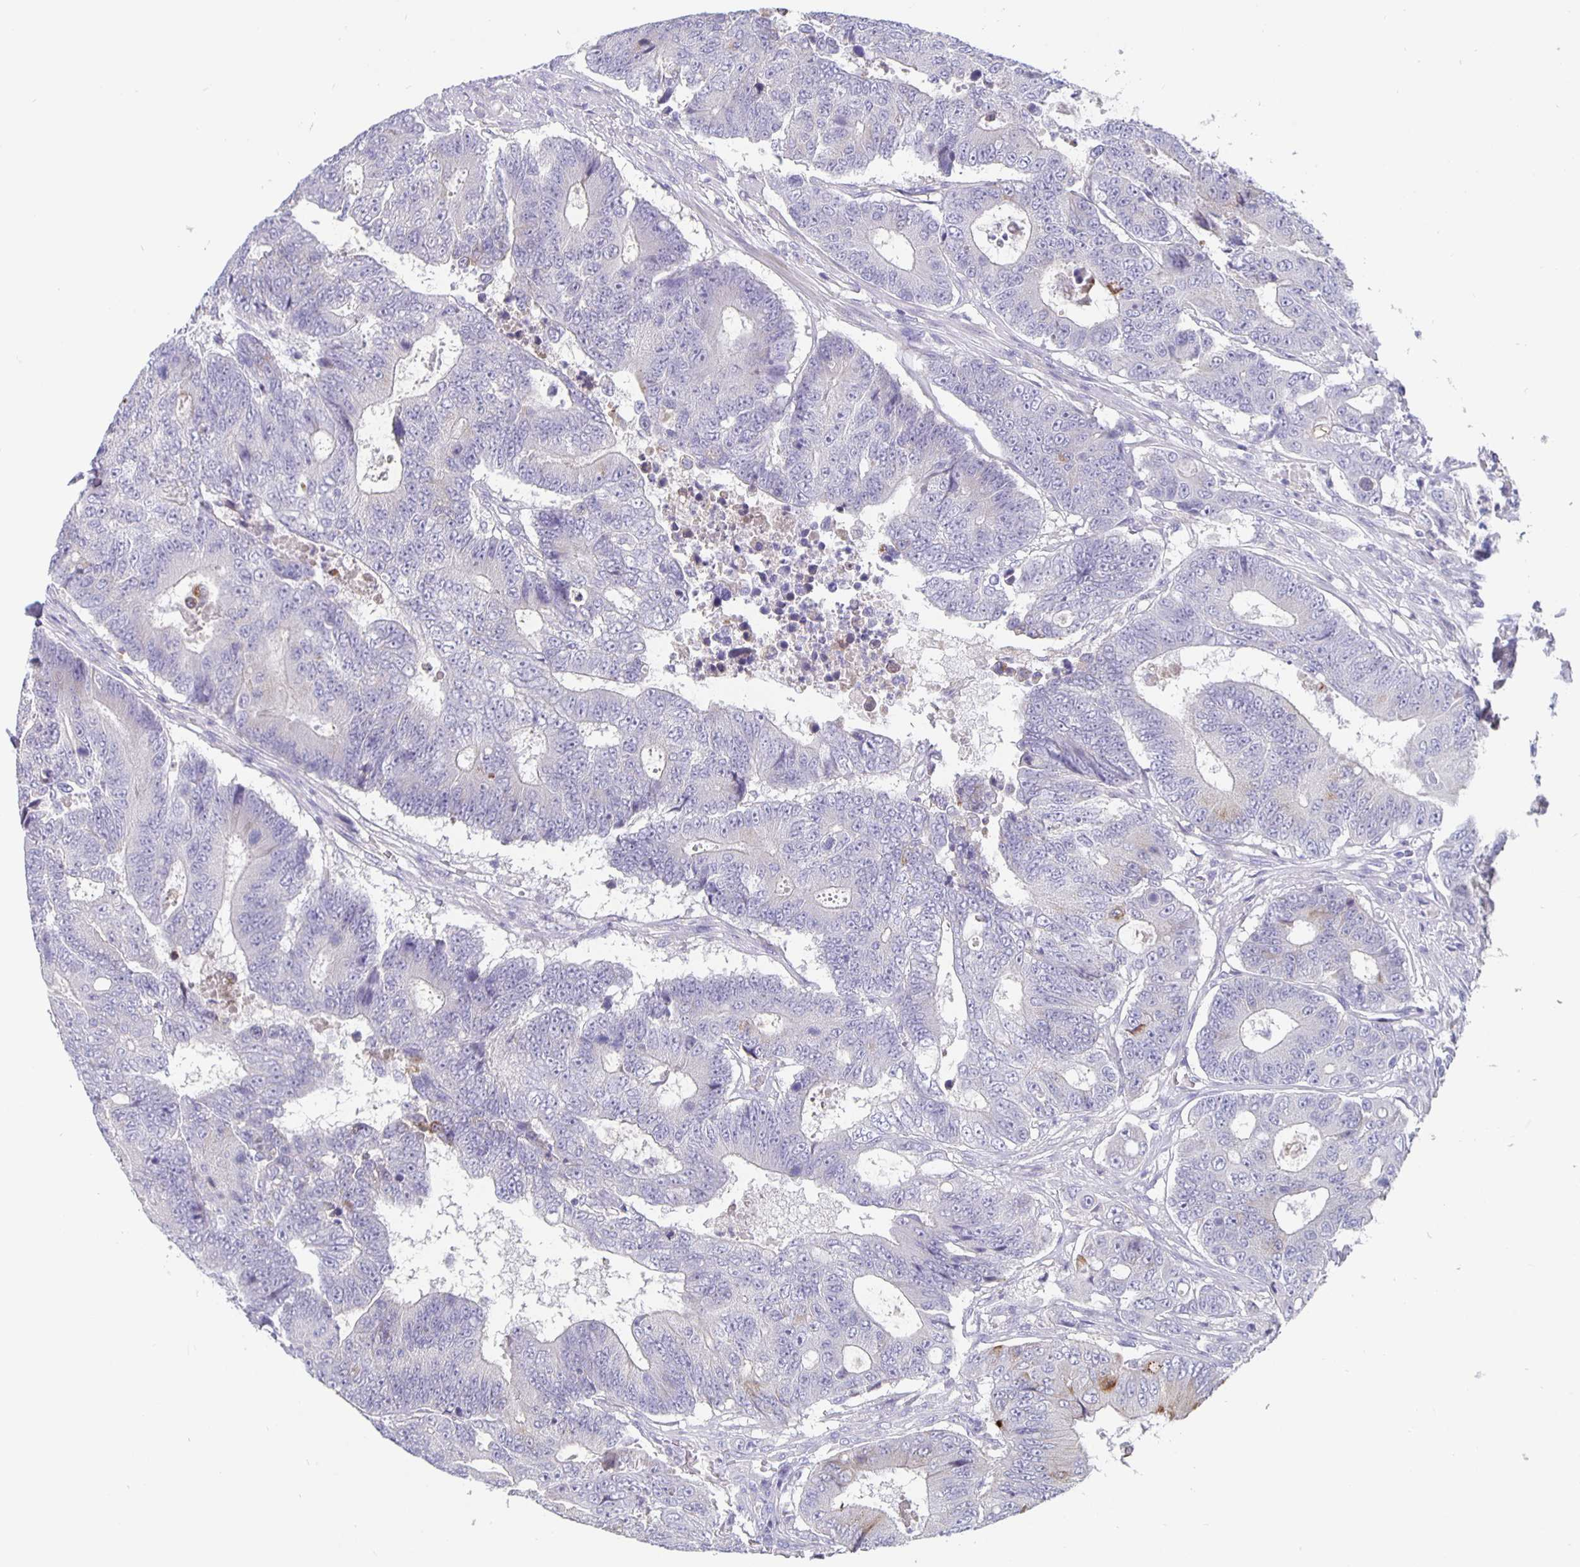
{"staining": {"intensity": "moderate", "quantity": "<25%", "location": "cytoplasmic/membranous"}, "tissue": "colorectal cancer", "cell_type": "Tumor cells", "image_type": "cancer", "snomed": [{"axis": "morphology", "description": "Adenocarcinoma, NOS"}, {"axis": "topography", "description": "Colon"}], "caption": "The immunohistochemical stain labels moderate cytoplasmic/membranous positivity in tumor cells of colorectal cancer tissue.", "gene": "GDF15", "patient": {"sex": "female", "age": 48}}